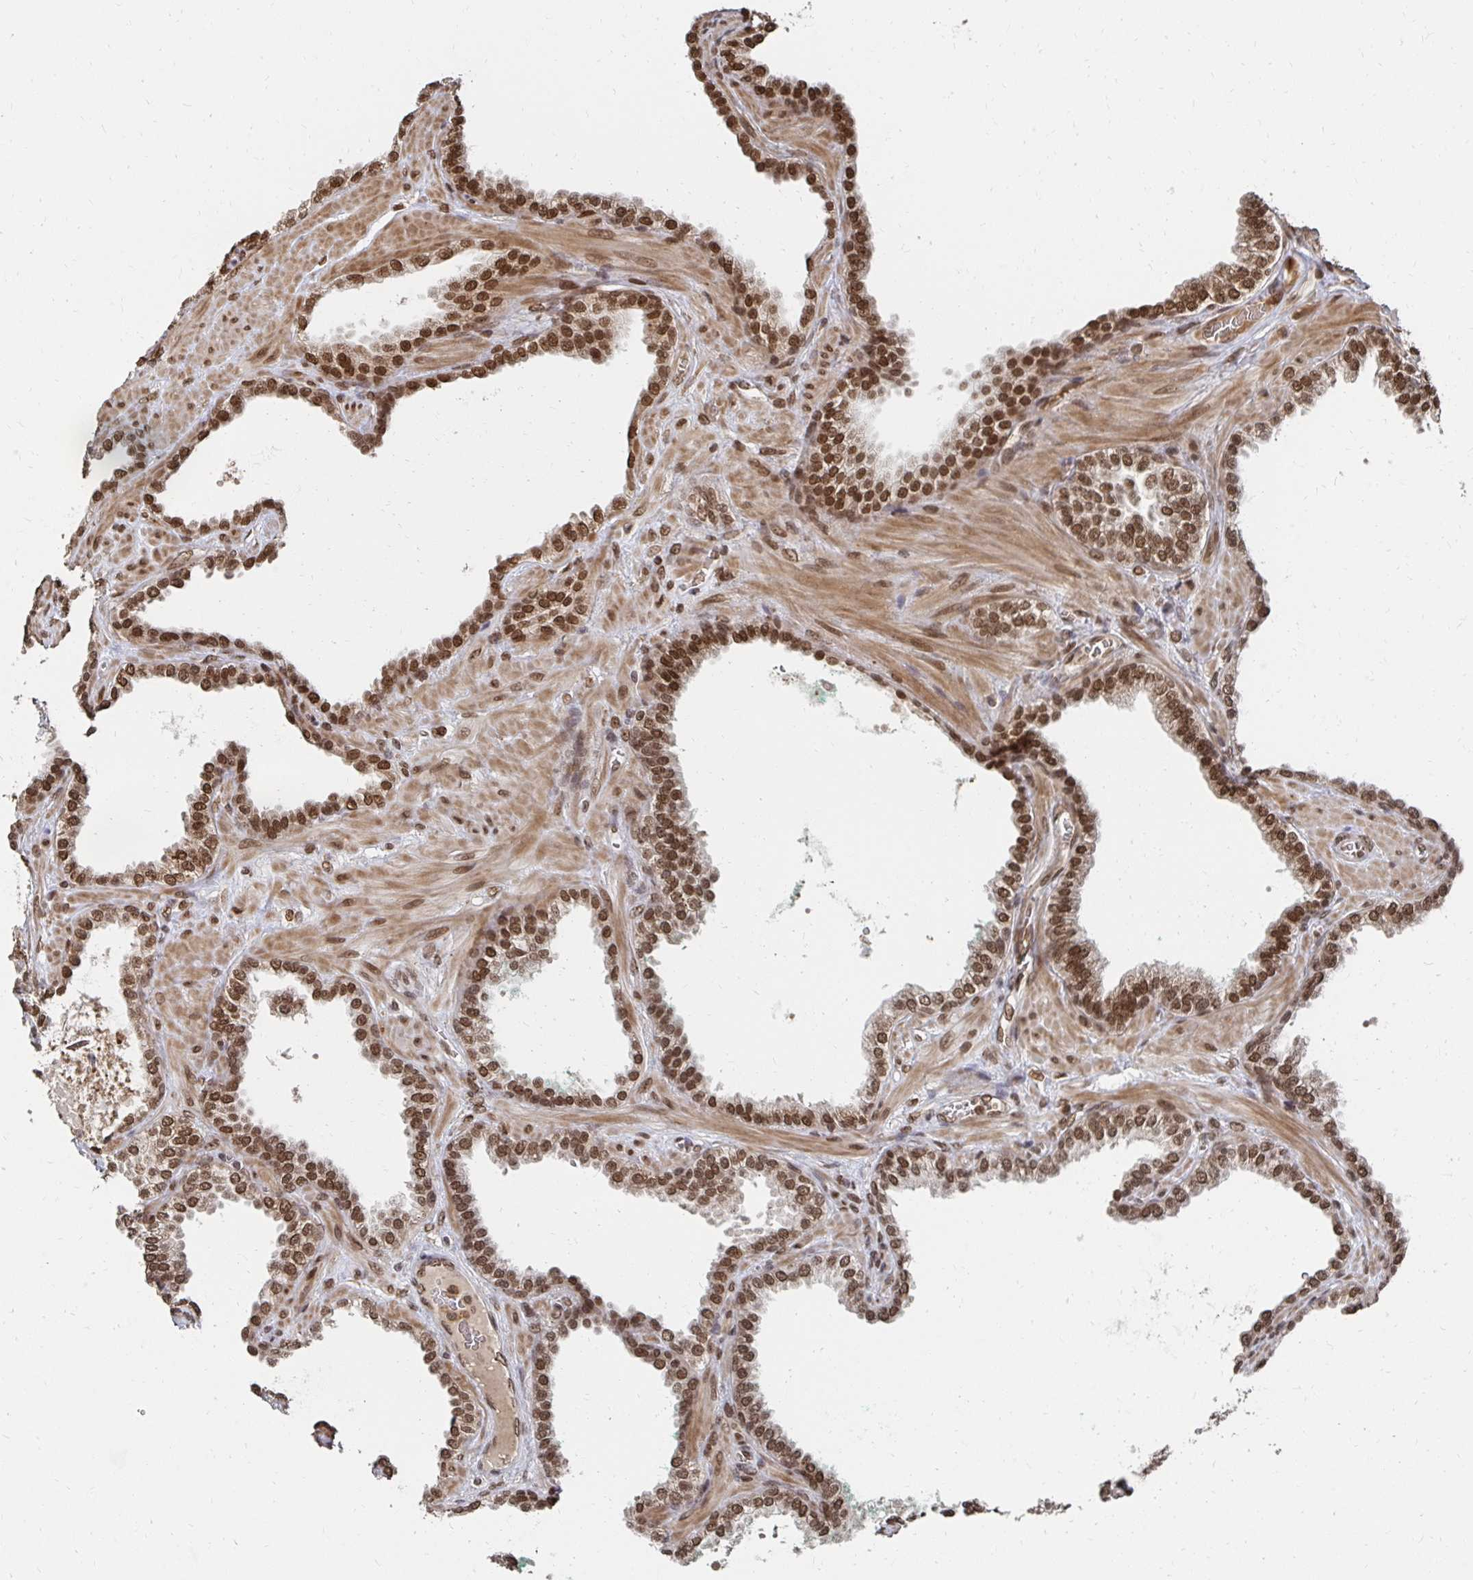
{"staining": {"intensity": "moderate", "quantity": ">75%", "location": "nuclear"}, "tissue": "prostate cancer", "cell_type": "Tumor cells", "image_type": "cancer", "snomed": [{"axis": "morphology", "description": "Adenocarcinoma, High grade"}, {"axis": "topography", "description": "Prostate"}], "caption": "Prostate adenocarcinoma (high-grade) stained with immunohistochemistry shows moderate nuclear expression in approximately >75% of tumor cells. (Stains: DAB (3,3'-diaminobenzidine) in brown, nuclei in blue, Microscopy: brightfield microscopy at high magnification).", "gene": "GTF3C6", "patient": {"sex": "male", "age": 68}}